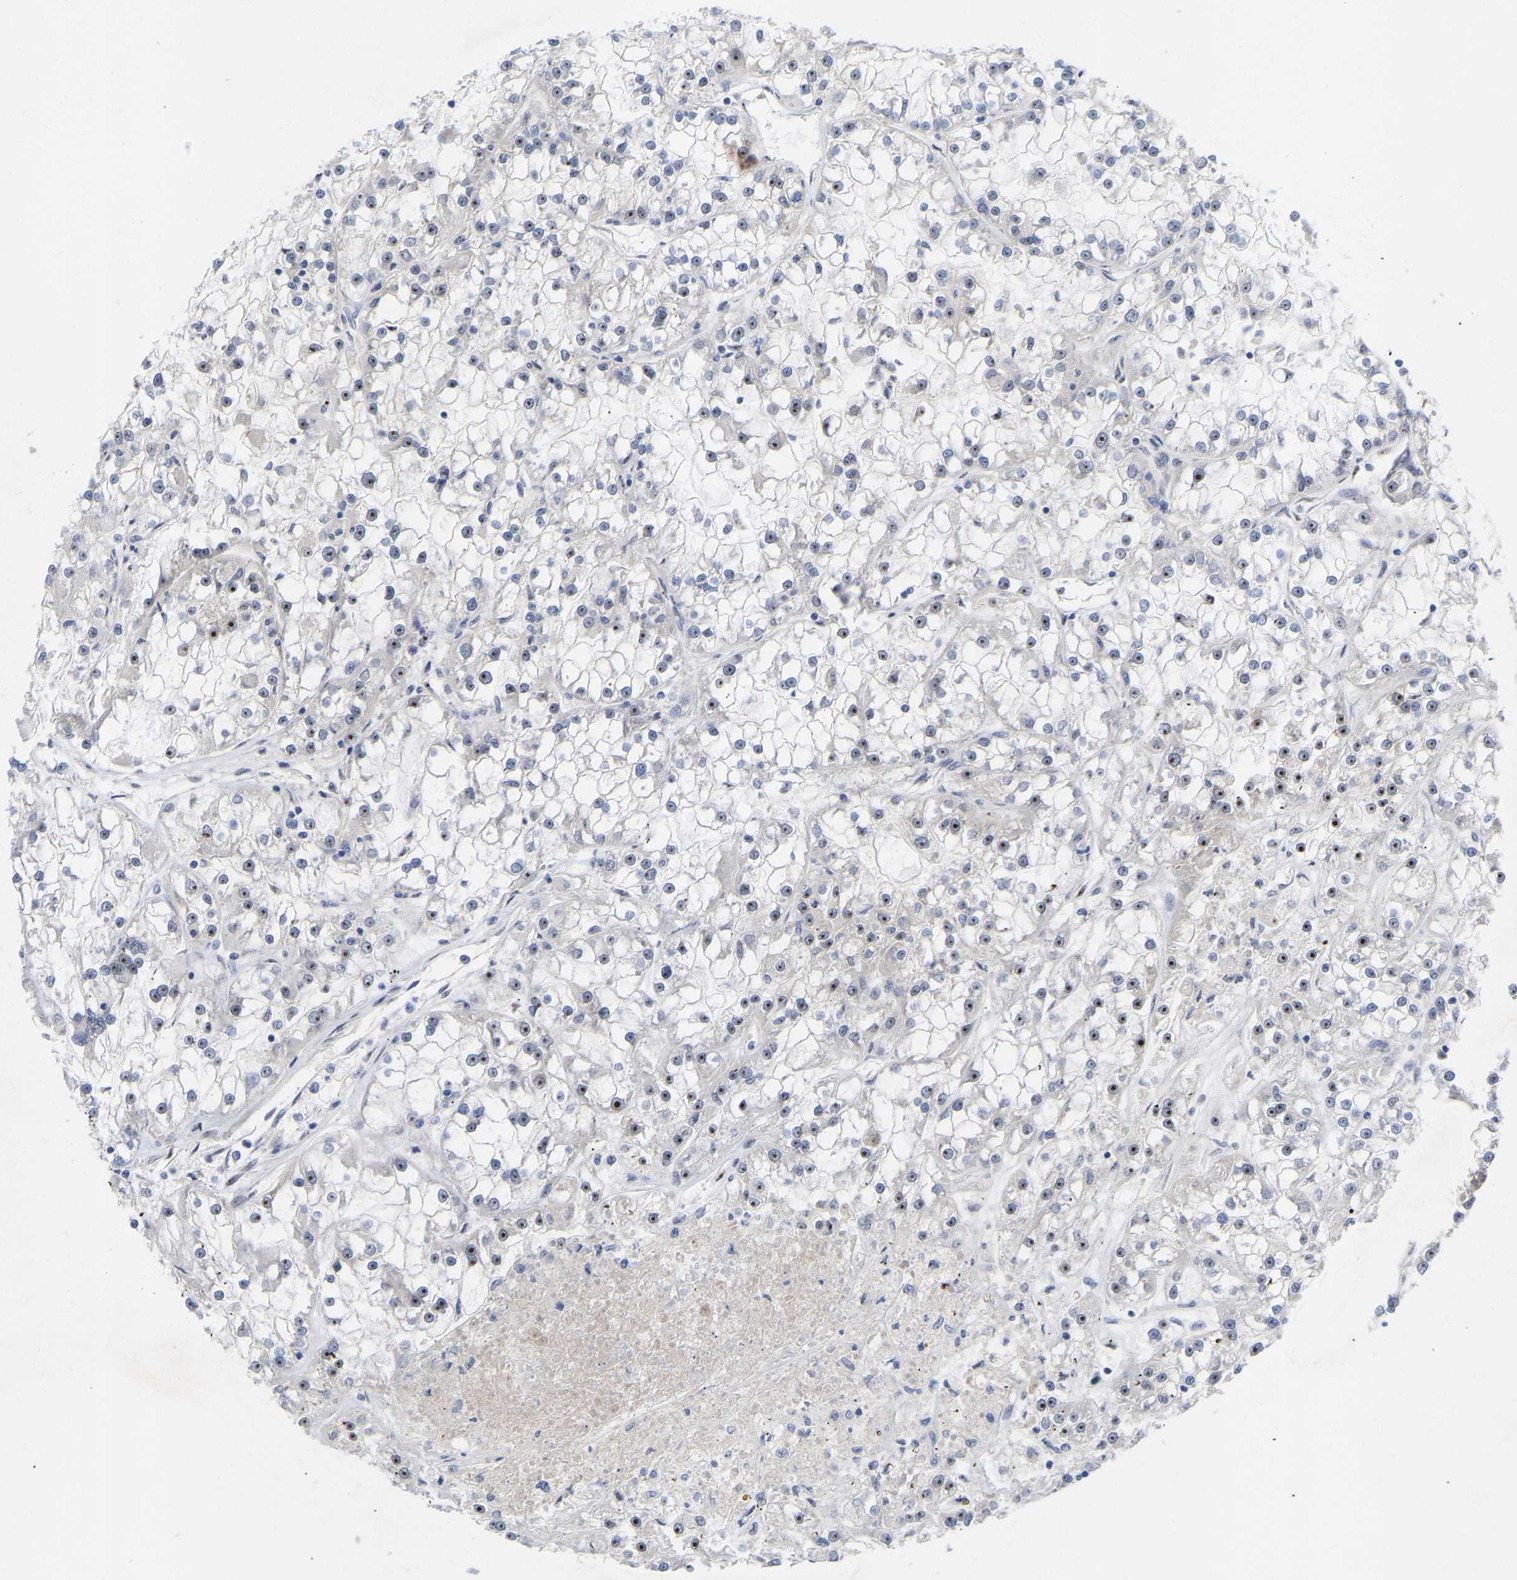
{"staining": {"intensity": "moderate", "quantity": "25%-75%", "location": "nuclear"}, "tissue": "renal cancer", "cell_type": "Tumor cells", "image_type": "cancer", "snomed": [{"axis": "morphology", "description": "Adenocarcinoma, NOS"}, {"axis": "topography", "description": "Kidney"}], "caption": "Immunohistochemistry micrograph of neoplastic tissue: human renal cancer stained using immunohistochemistry reveals medium levels of moderate protein expression localized specifically in the nuclear of tumor cells, appearing as a nuclear brown color.", "gene": "NLE1", "patient": {"sex": "female", "age": 52}}